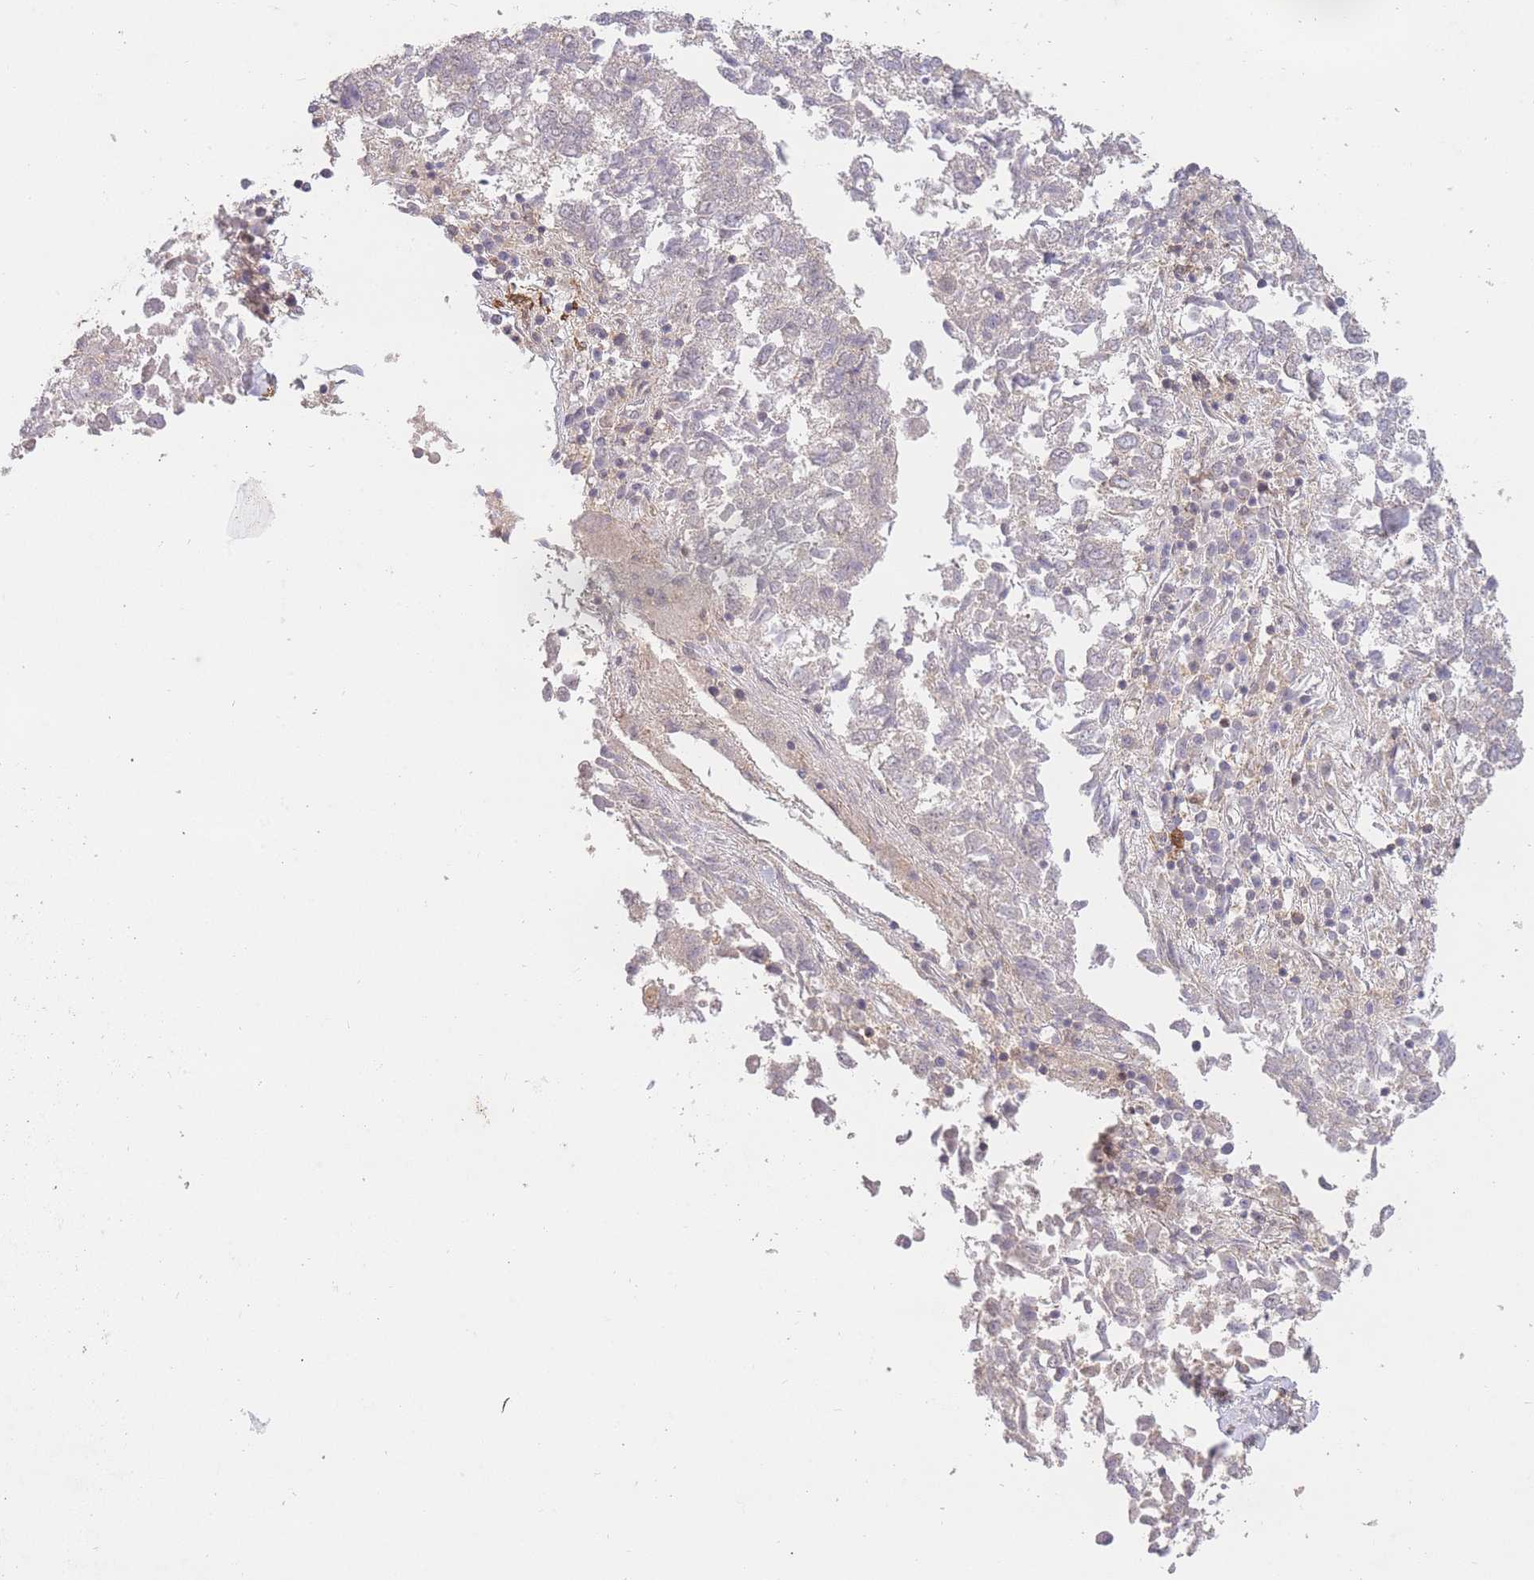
{"staining": {"intensity": "negative", "quantity": "none", "location": "none"}, "tissue": "lung cancer", "cell_type": "Tumor cells", "image_type": "cancer", "snomed": [{"axis": "morphology", "description": "Squamous cell carcinoma, NOS"}, {"axis": "topography", "description": "Lung"}], "caption": "The histopathology image displays no significant staining in tumor cells of lung squamous cell carcinoma.", "gene": "RNF144B", "patient": {"sex": "male", "age": 73}}